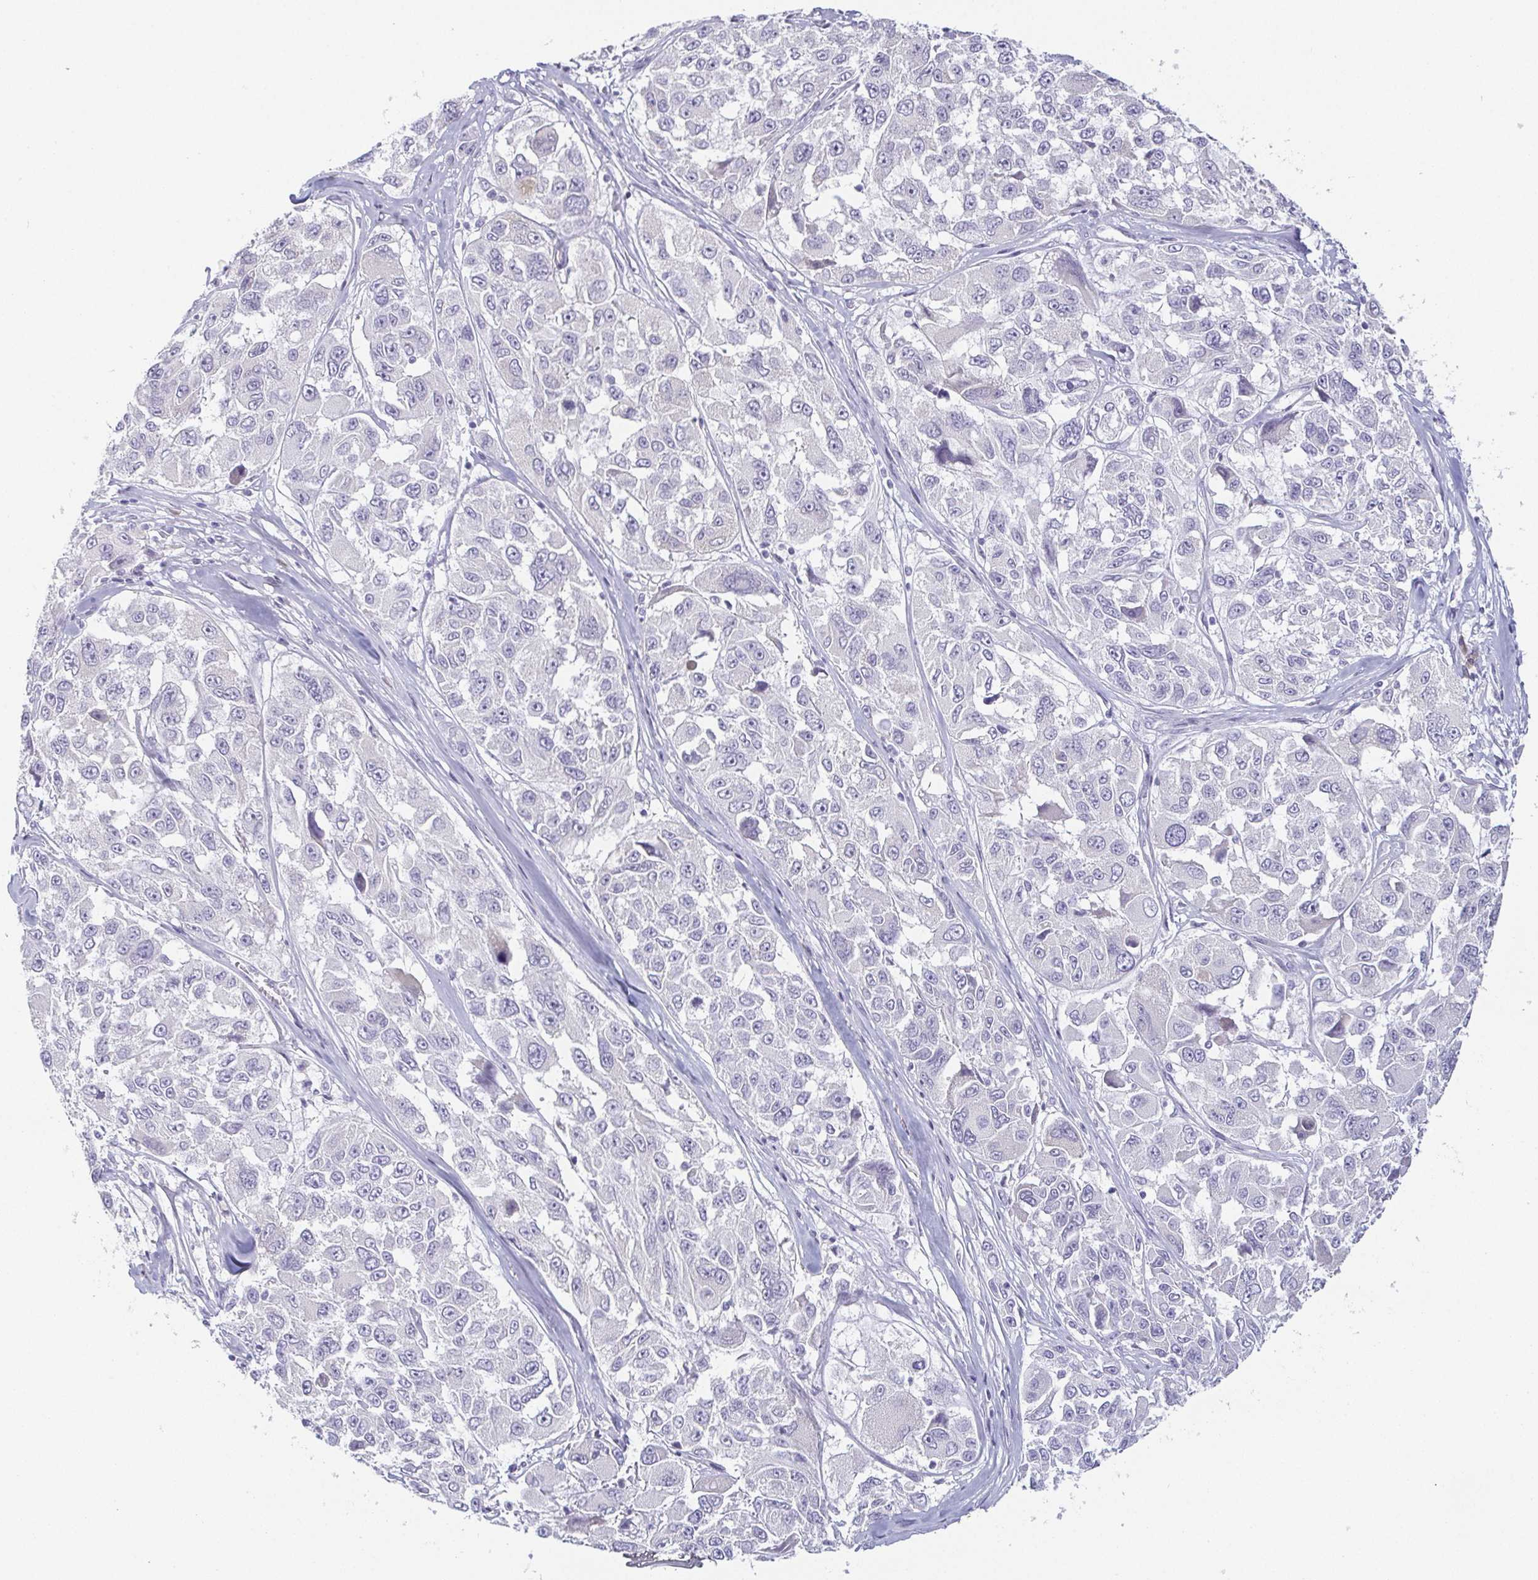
{"staining": {"intensity": "negative", "quantity": "none", "location": "none"}, "tissue": "melanoma", "cell_type": "Tumor cells", "image_type": "cancer", "snomed": [{"axis": "morphology", "description": "Malignant melanoma, NOS"}, {"axis": "topography", "description": "Skin"}], "caption": "Immunohistochemical staining of melanoma exhibits no significant expression in tumor cells. (IHC, brightfield microscopy, high magnification).", "gene": "PRR27", "patient": {"sex": "female", "age": 66}}